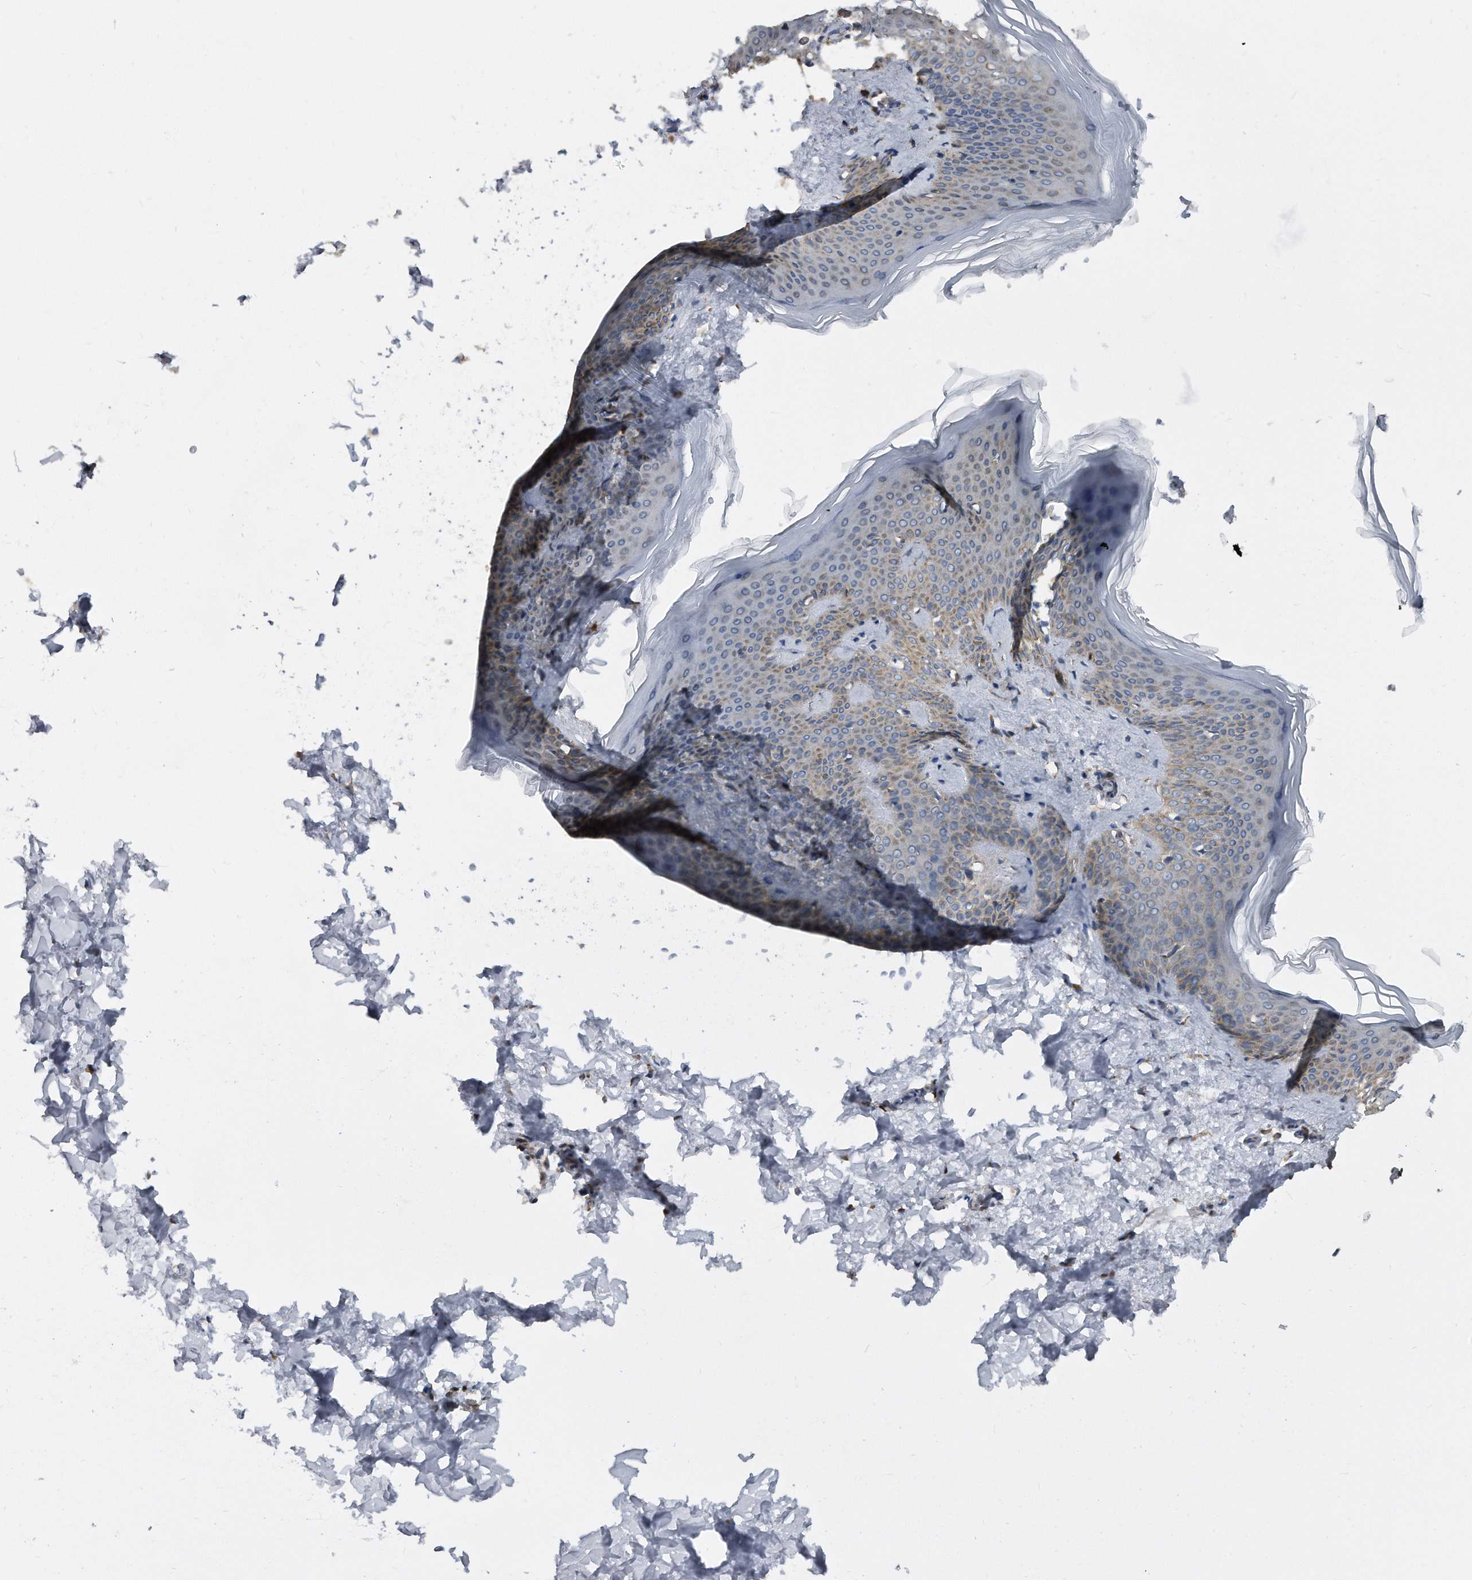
{"staining": {"intensity": "negative", "quantity": "none", "location": "none"}, "tissue": "skin", "cell_type": "Fibroblasts", "image_type": "normal", "snomed": [{"axis": "morphology", "description": "Normal tissue, NOS"}, {"axis": "topography", "description": "Skin"}], "caption": "IHC of unremarkable skin shows no staining in fibroblasts. (DAB IHC with hematoxylin counter stain).", "gene": "CCDC47", "patient": {"sex": "female", "age": 27}}